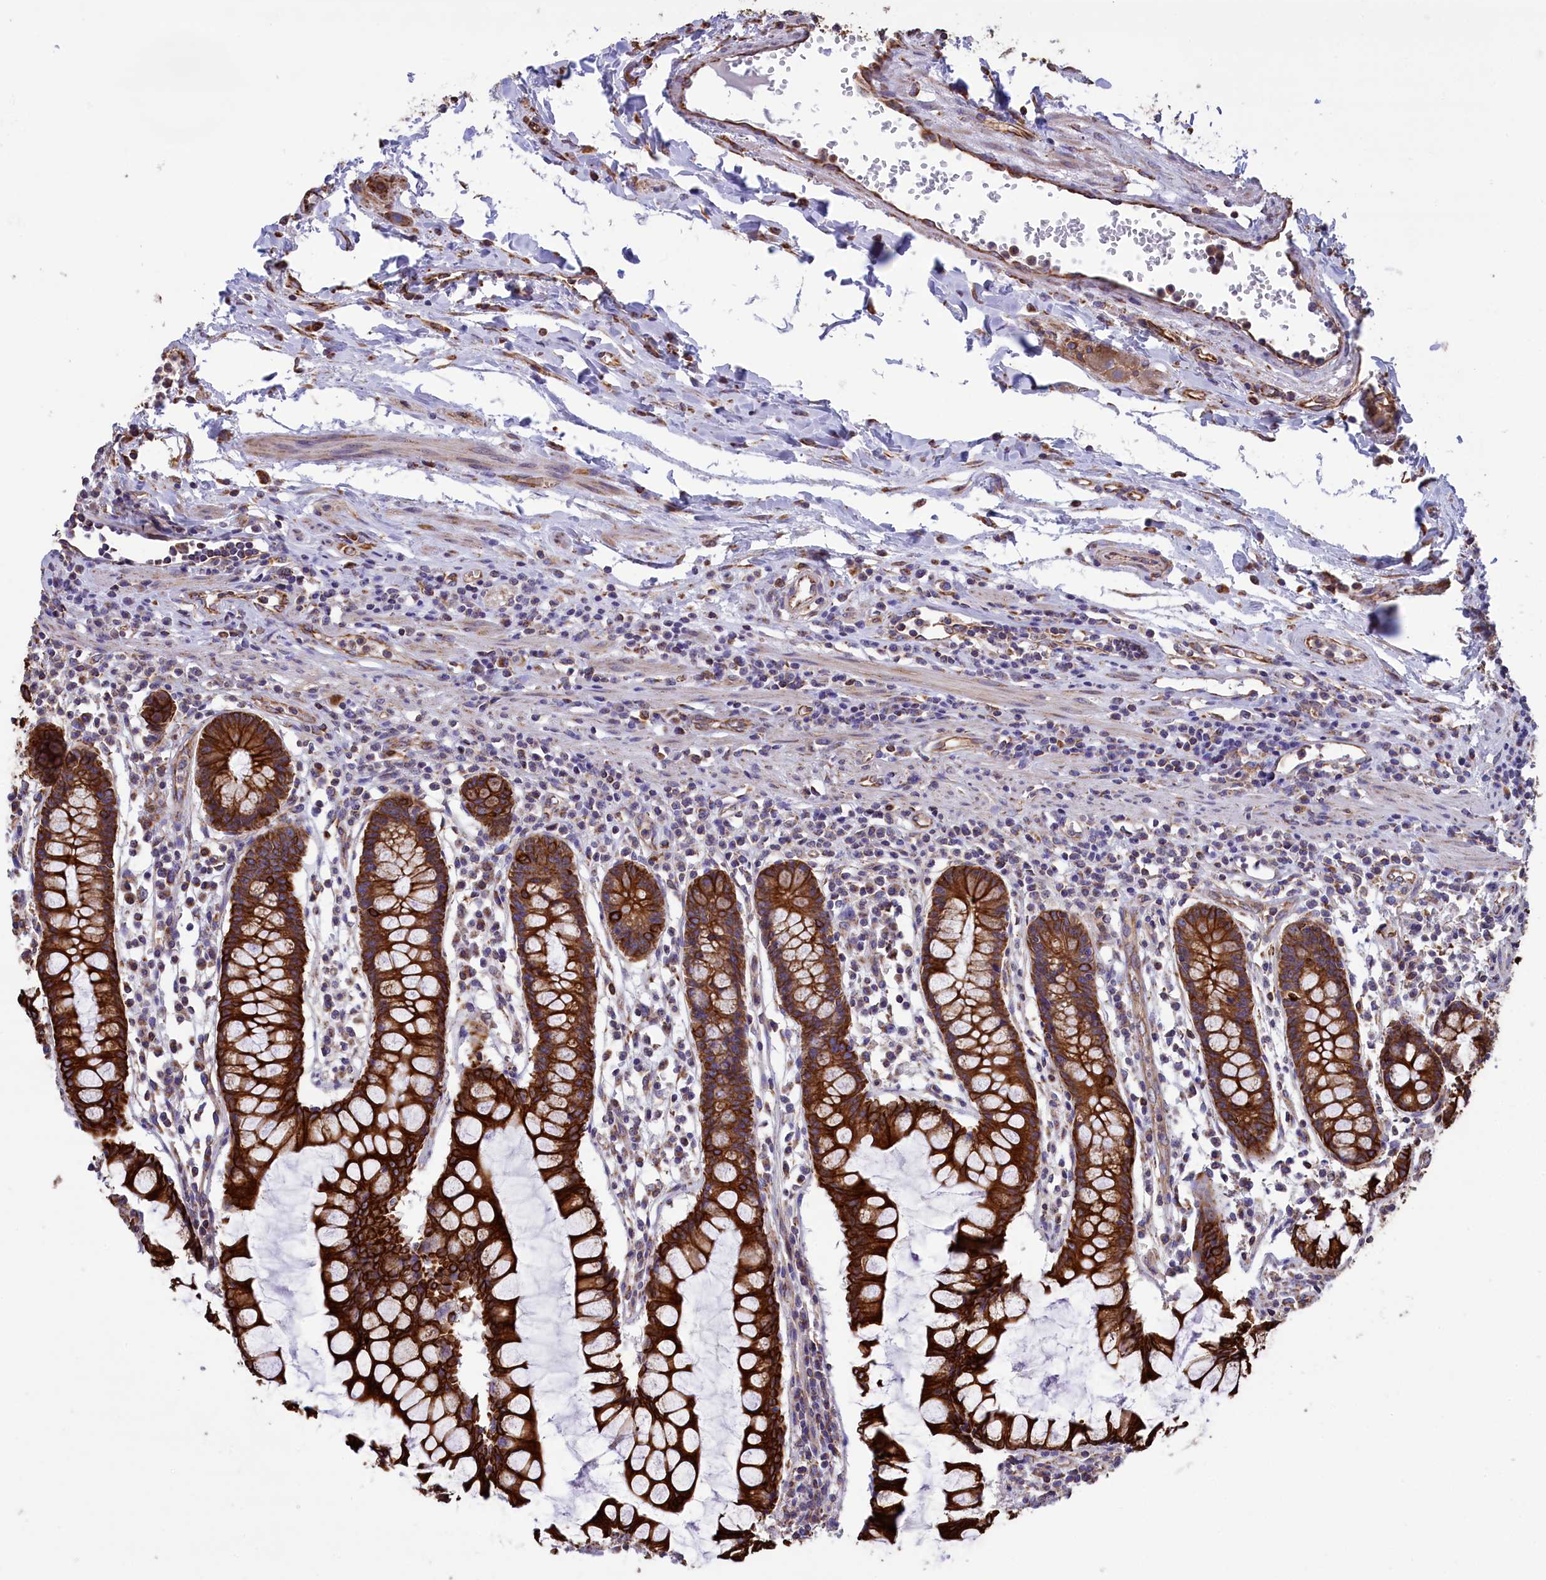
{"staining": {"intensity": "moderate", "quantity": ">75%", "location": "cytoplasmic/membranous"}, "tissue": "colon", "cell_type": "Endothelial cells", "image_type": "normal", "snomed": [{"axis": "morphology", "description": "Normal tissue, NOS"}, {"axis": "morphology", "description": "Adenocarcinoma, NOS"}, {"axis": "topography", "description": "Colon"}], "caption": "Immunohistochemical staining of unremarkable colon exhibits >75% levels of moderate cytoplasmic/membranous protein positivity in about >75% of endothelial cells.", "gene": "GATB", "patient": {"sex": "female", "age": 55}}